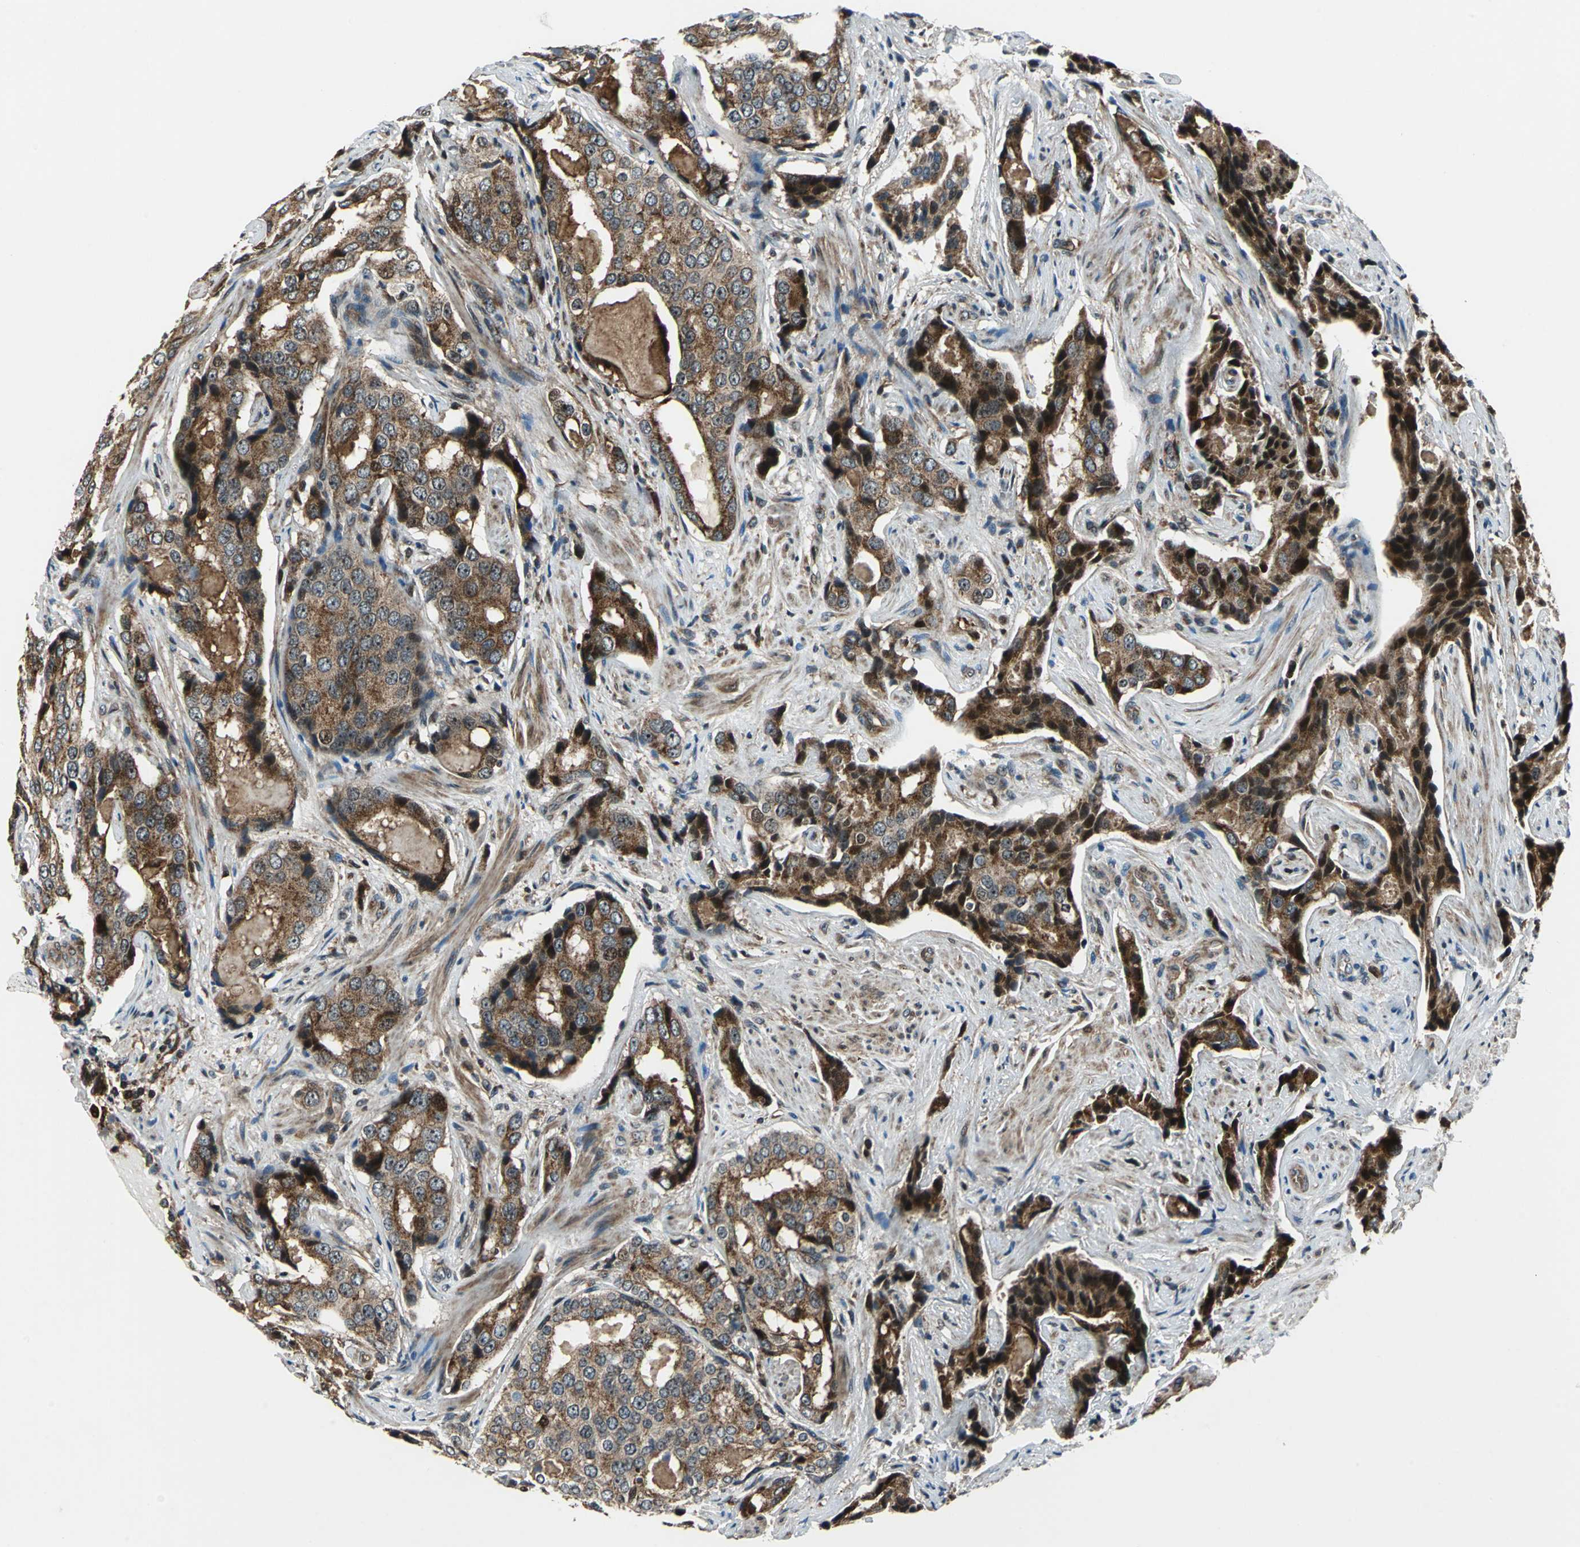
{"staining": {"intensity": "strong", "quantity": ">75%", "location": "cytoplasmic/membranous,nuclear"}, "tissue": "prostate cancer", "cell_type": "Tumor cells", "image_type": "cancer", "snomed": [{"axis": "morphology", "description": "Adenocarcinoma, High grade"}, {"axis": "topography", "description": "Prostate"}], "caption": "A high amount of strong cytoplasmic/membranous and nuclear staining is present in approximately >75% of tumor cells in prostate cancer tissue.", "gene": "AATF", "patient": {"sex": "male", "age": 58}}